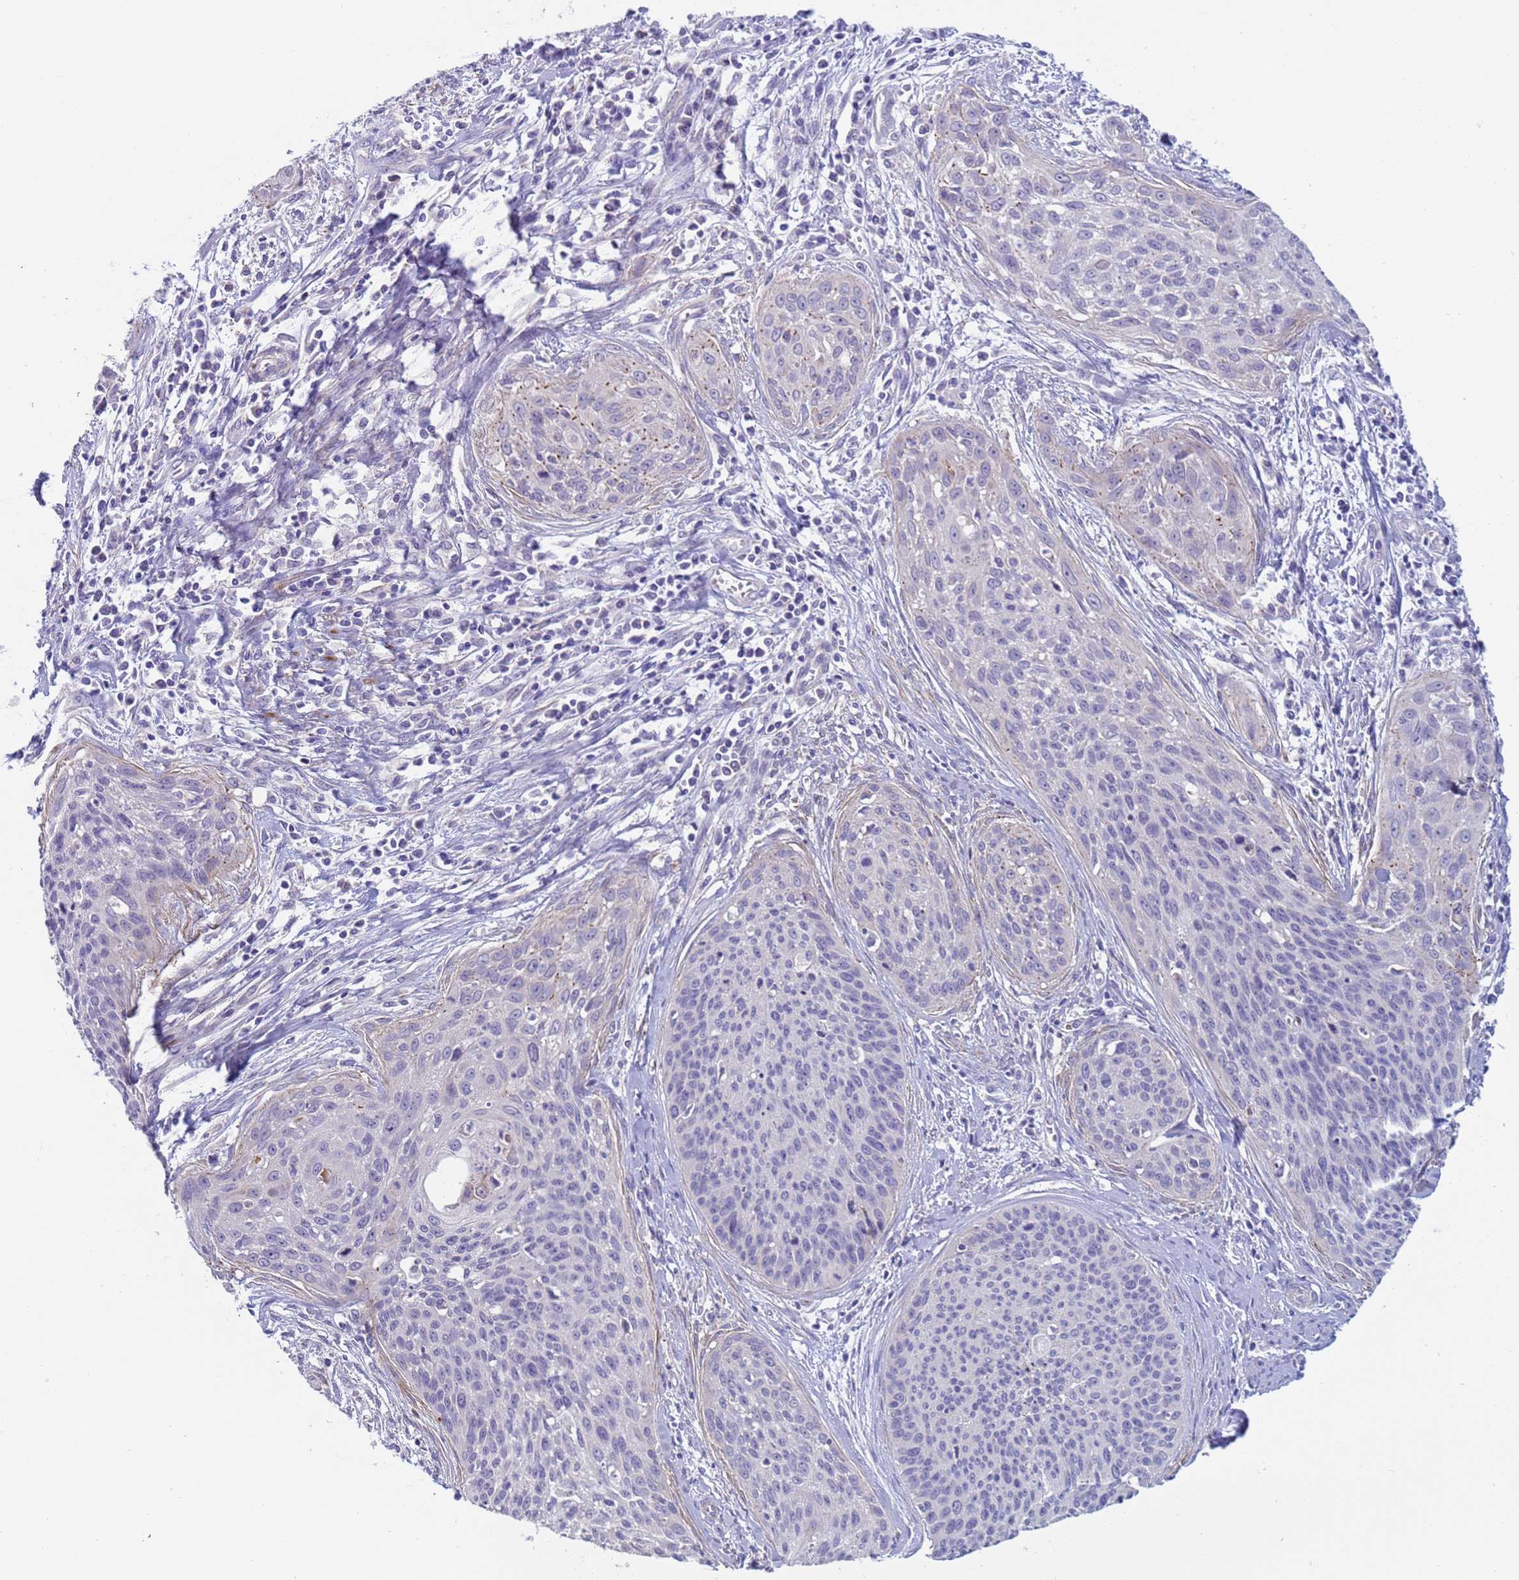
{"staining": {"intensity": "negative", "quantity": "none", "location": "none"}, "tissue": "cervical cancer", "cell_type": "Tumor cells", "image_type": "cancer", "snomed": [{"axis": "morphology", "description": "Squamous cell carcinoma, NOS"}, {"axis": "topography", "description": "Cervix"}], "caption": "Cervical squamous cell carcinoma stained for a protein using IHC exhibits no positivity tumor cells.", "gene": "KBTBD3", "patient": {"sex": "female", "age": 55}}